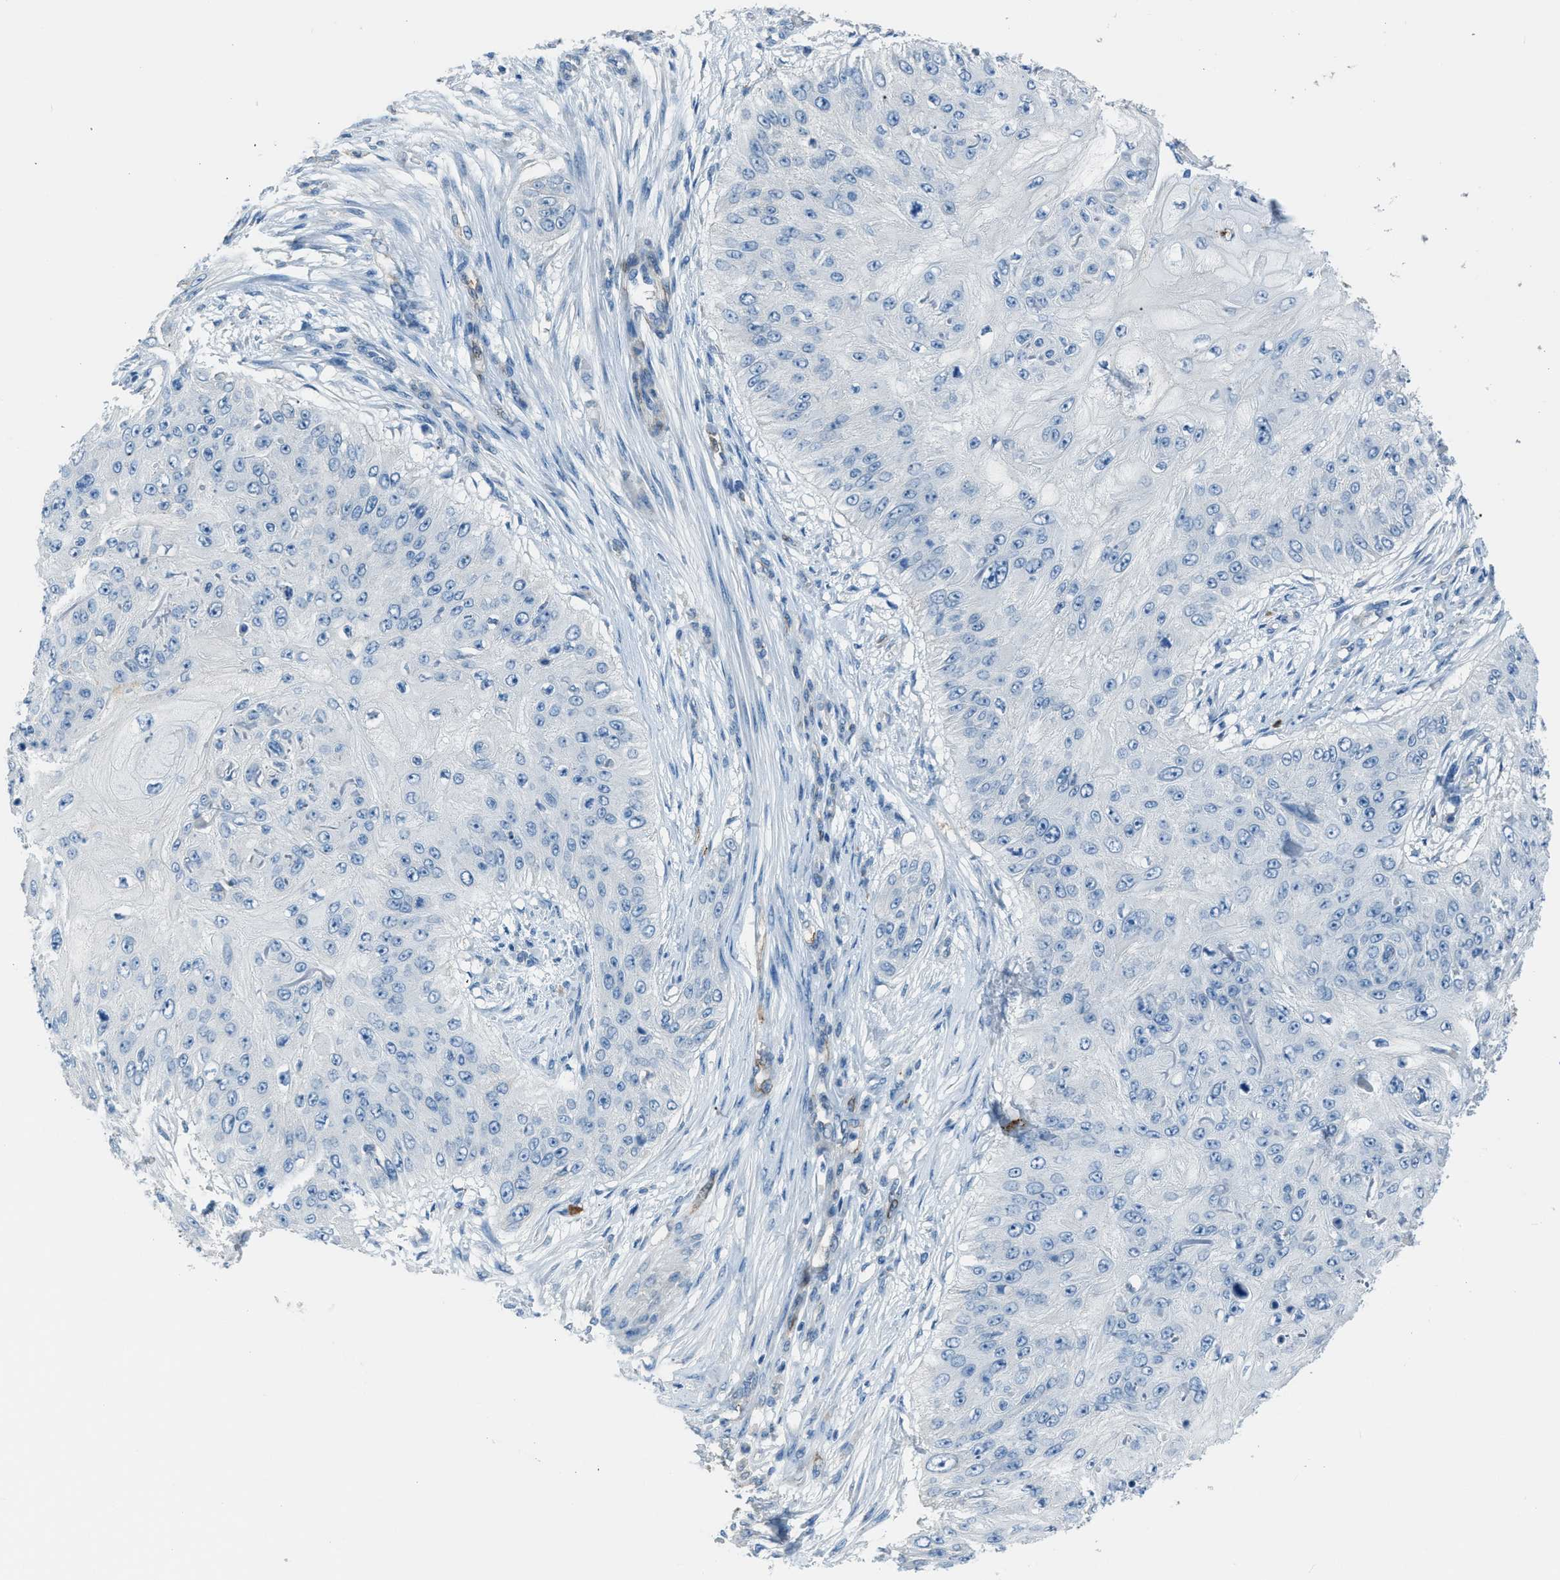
{"staining": {"intensity": "negative", "quantity": "none", "location": "none"}, "tissue": "skin cancer", "cell_type": "Tumor cells", "image_type": "cancer", "snomed": [{"axis": "morphology", "description": "Squamous cell carcinoma, NOS"}, {"axis": "topography", "description": "Skin"}], "caption": "An image of squamous cell carcinoma (skin) stained for a protein displays no brown staining in tumor cells.", "gene": "SLC22A15", "patient": {"sex": "female", "age": 80}}